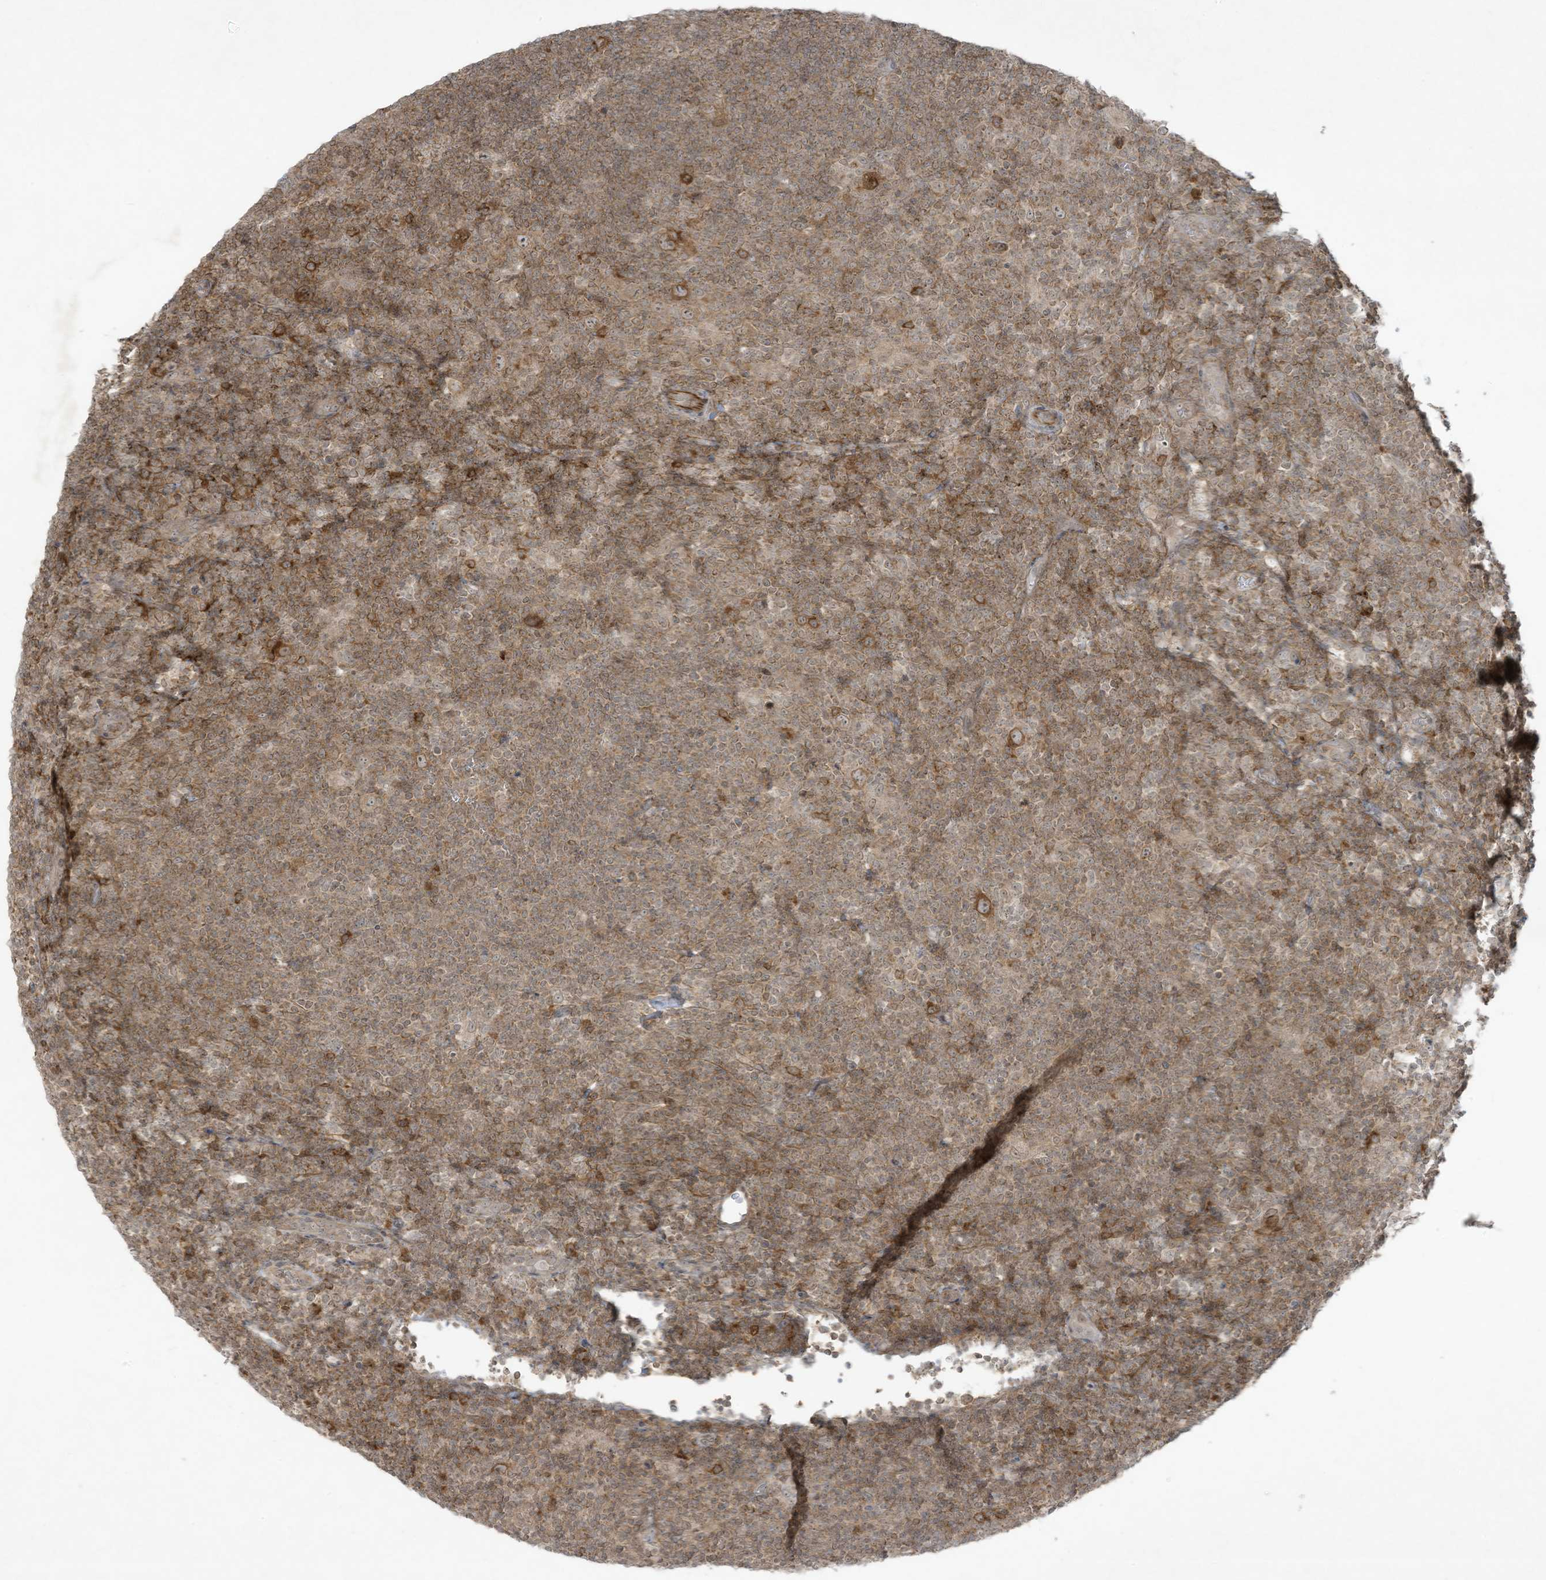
{"staining": {"intensity": "moderate", "quantity": ">75%", "location": "cytoplasmic/membranous,nuclear"}, "tissue": "lymphoma", "cell_type": "Tumor cells", "image_type": "cancer", "snomed": [{"axis": "morphology", "description": "Hodgkin's disease, NOS"}, {"axis": "topography", "description": "Lymph node"}], "caption": "High-power microscopy captured an immunohistochemistry (IHC) image of Hodgkin's disease, revealing moderate cytoplasmic/membranous and nuclear positivity in about >75% of tumor cells.", "gene": "ZNF263", "patient": {"sex": "female", "age": 57}}